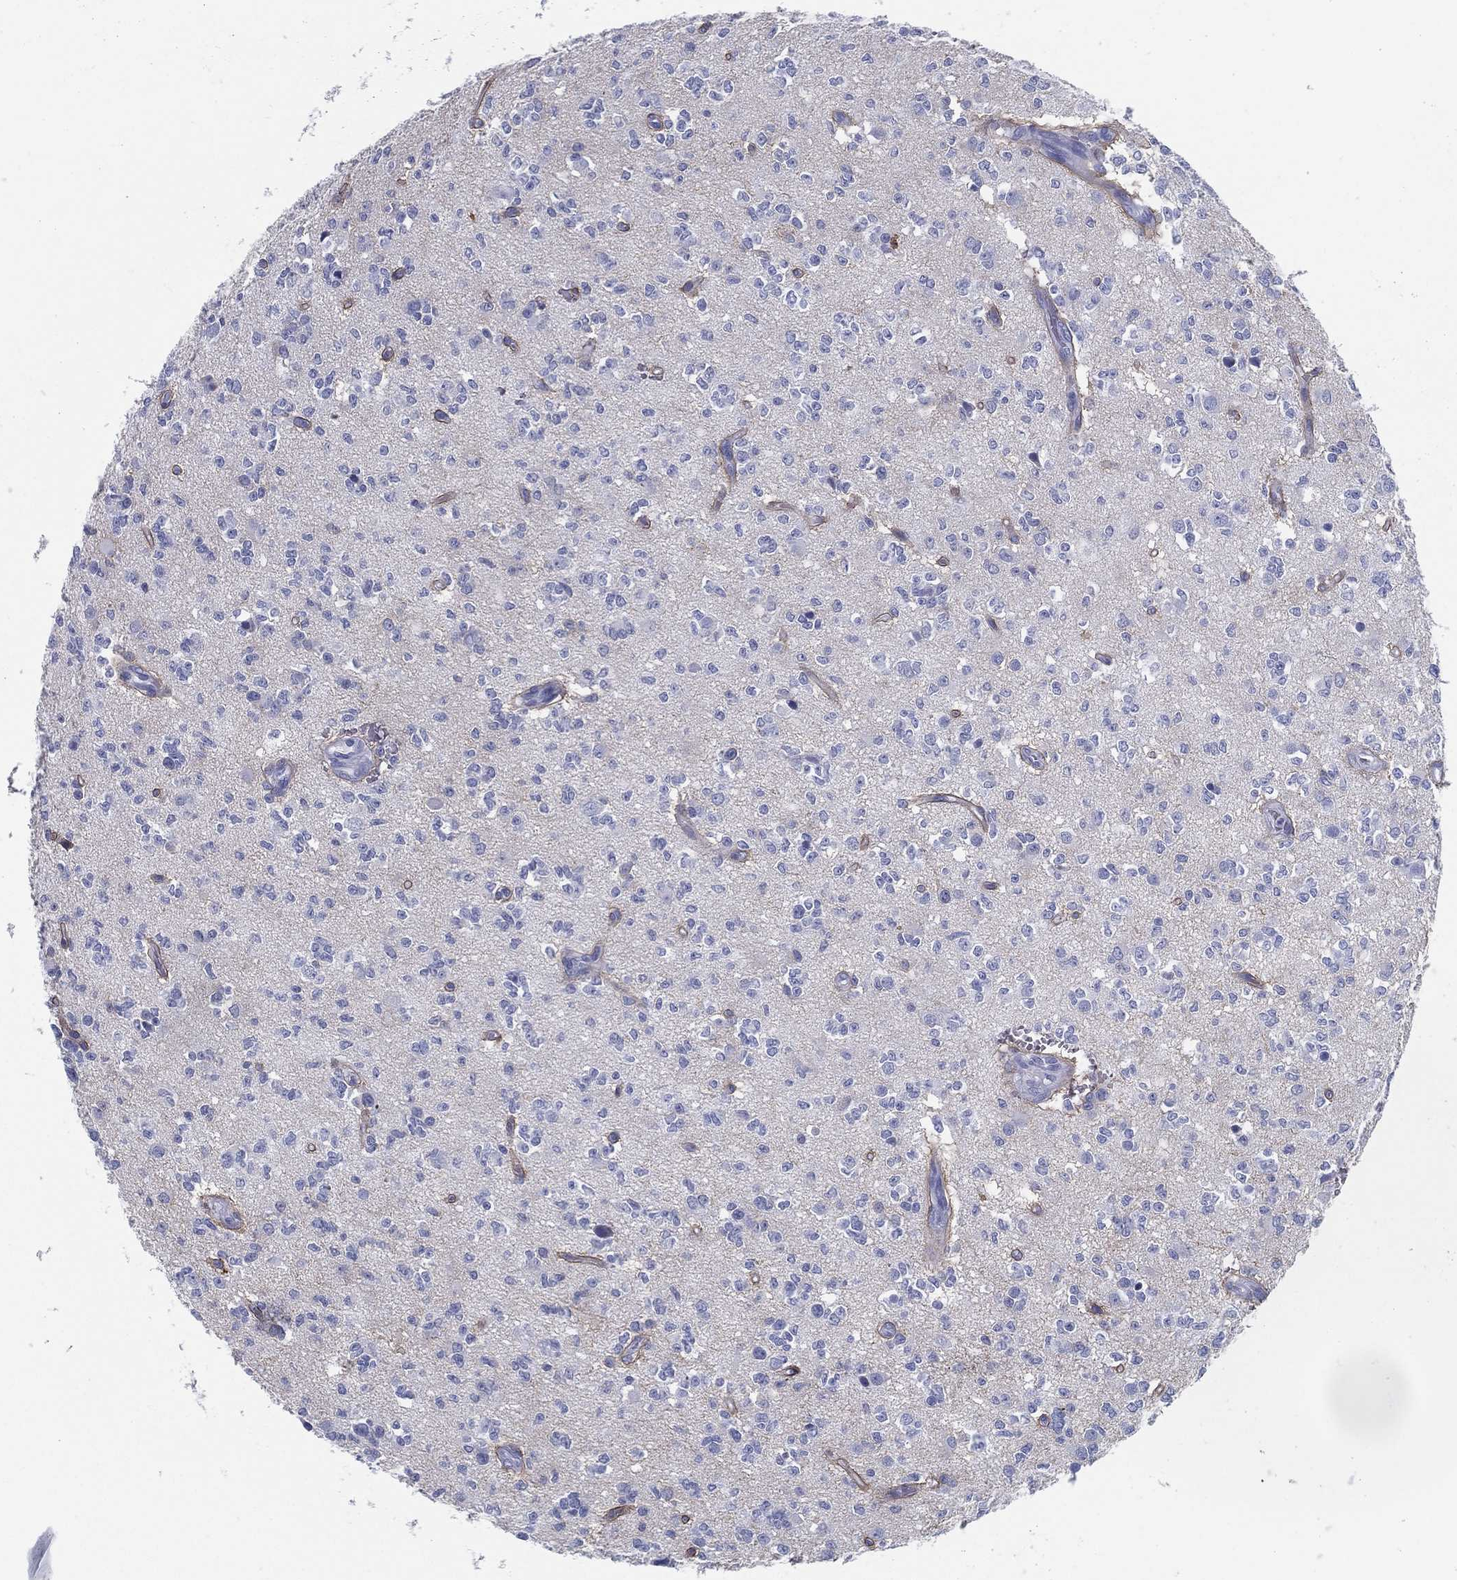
{"staining": {"intensity": "negative", "quantity": "none", "location": "none"}, "tissue": "glioma", "cell_type": "Tumor cells", "image_type": "cancer", "snomed": [{"axis": "morphology", "description": "Glioma, malignant, Low grade"}, {"axis": "topography", "description": "Brain"}], "caption": "DAB immunohistochemical staining of glioma exhibits no significant staining in tumor cells.", "gene": "TMEM252", "patient": {"sex": "female", "age": 45}}